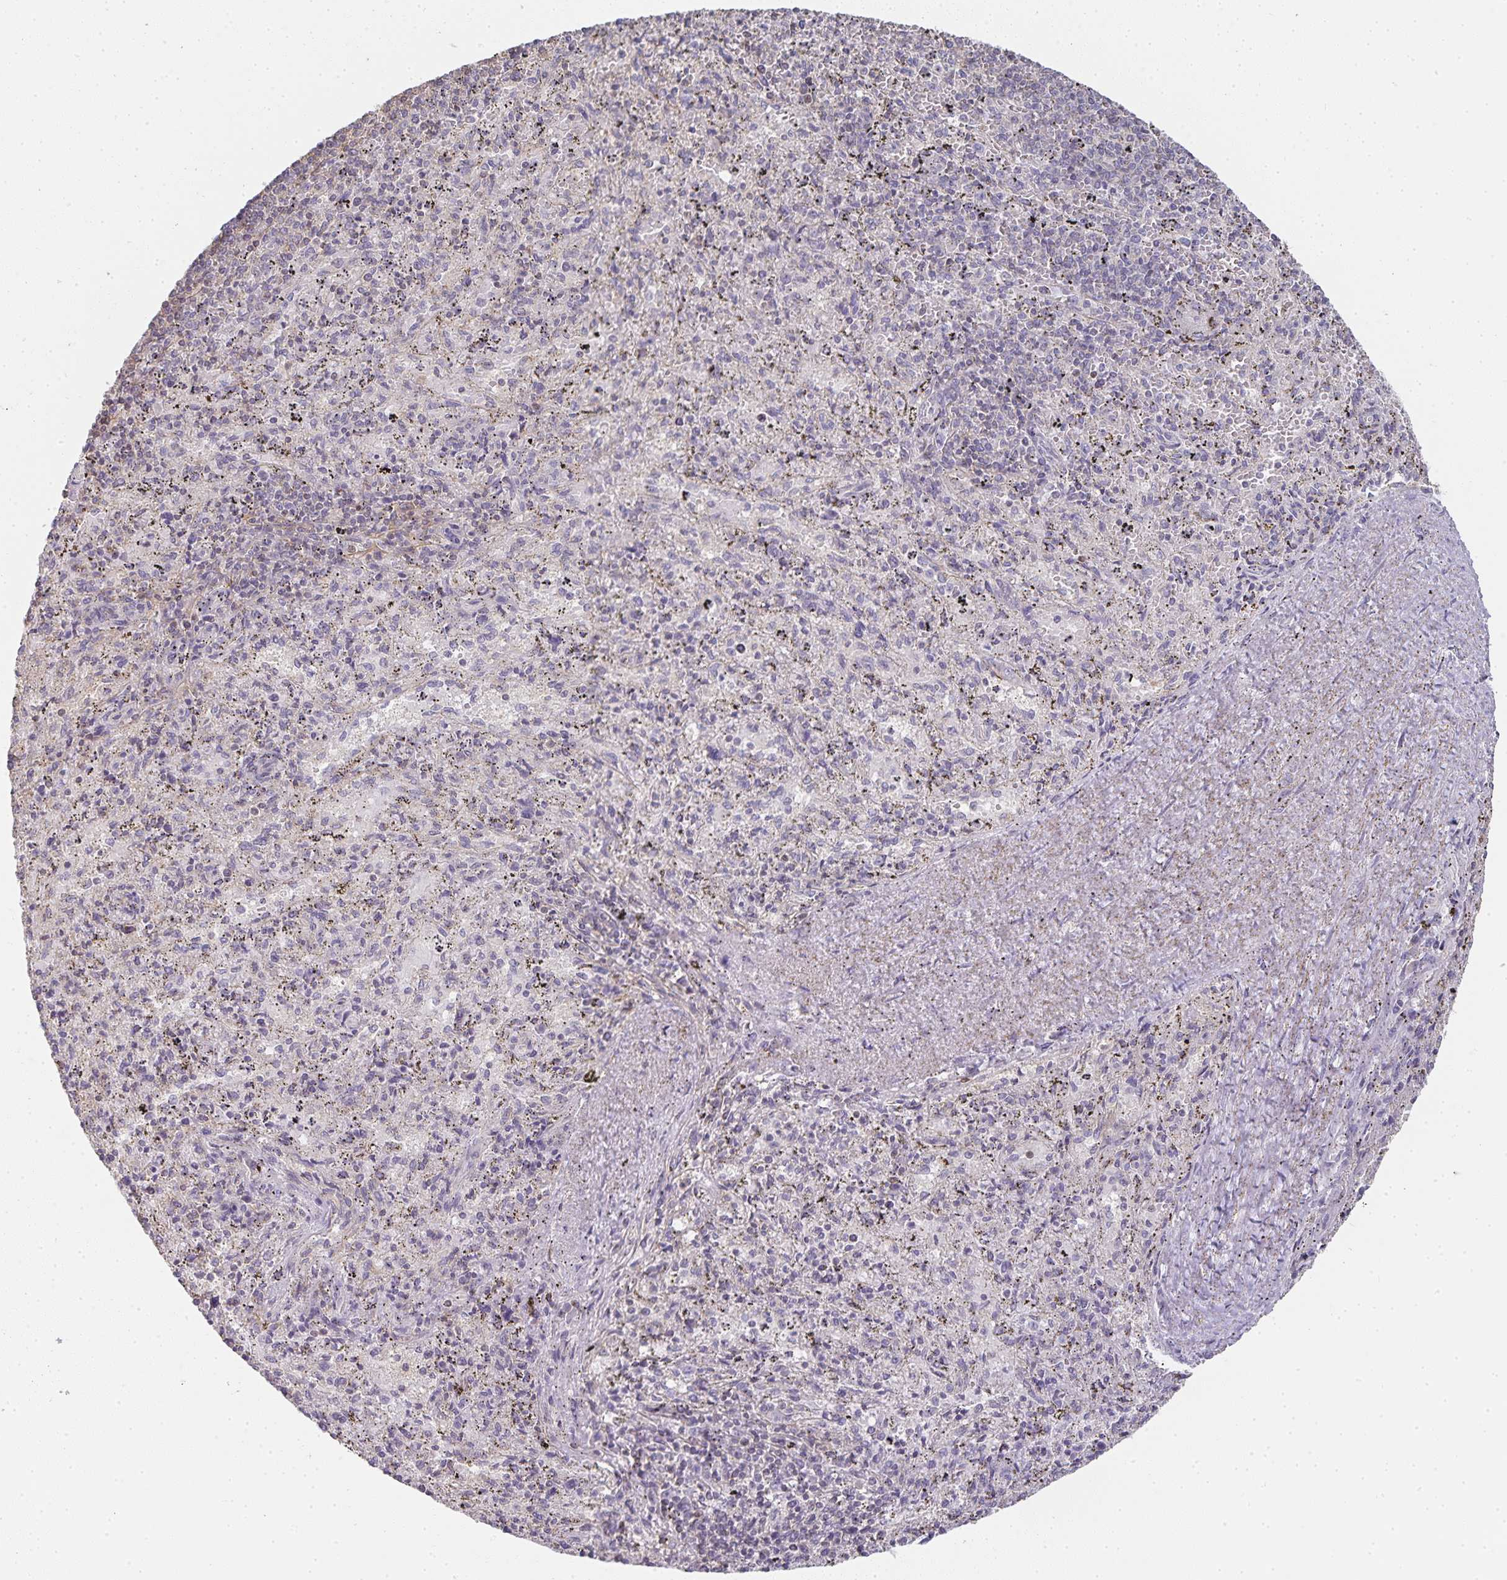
{"staining": {"intensity": "negative", "quantity": "none", "location": "none"}, "tissue": "spleen", "cell_type": "Cells in red pulp", "image_type": "normal", "snomed": [{"axis": "morphology", "description": "Normal tissue, NOS"}, {"axis": "topography", "description": "Spleen"}], "caption": "Cells in red pulp are negative for protein expression in unremarkable human spleen. Brightfield microscopy of immunohistochemistry (IHC) stained with DAB (3,3'-diaminobenzidine) (brown) and hematoxylin (blue), captured at high magnification.", "gene": "GATA3", "patient": {"sex": "male", "age": 57}}